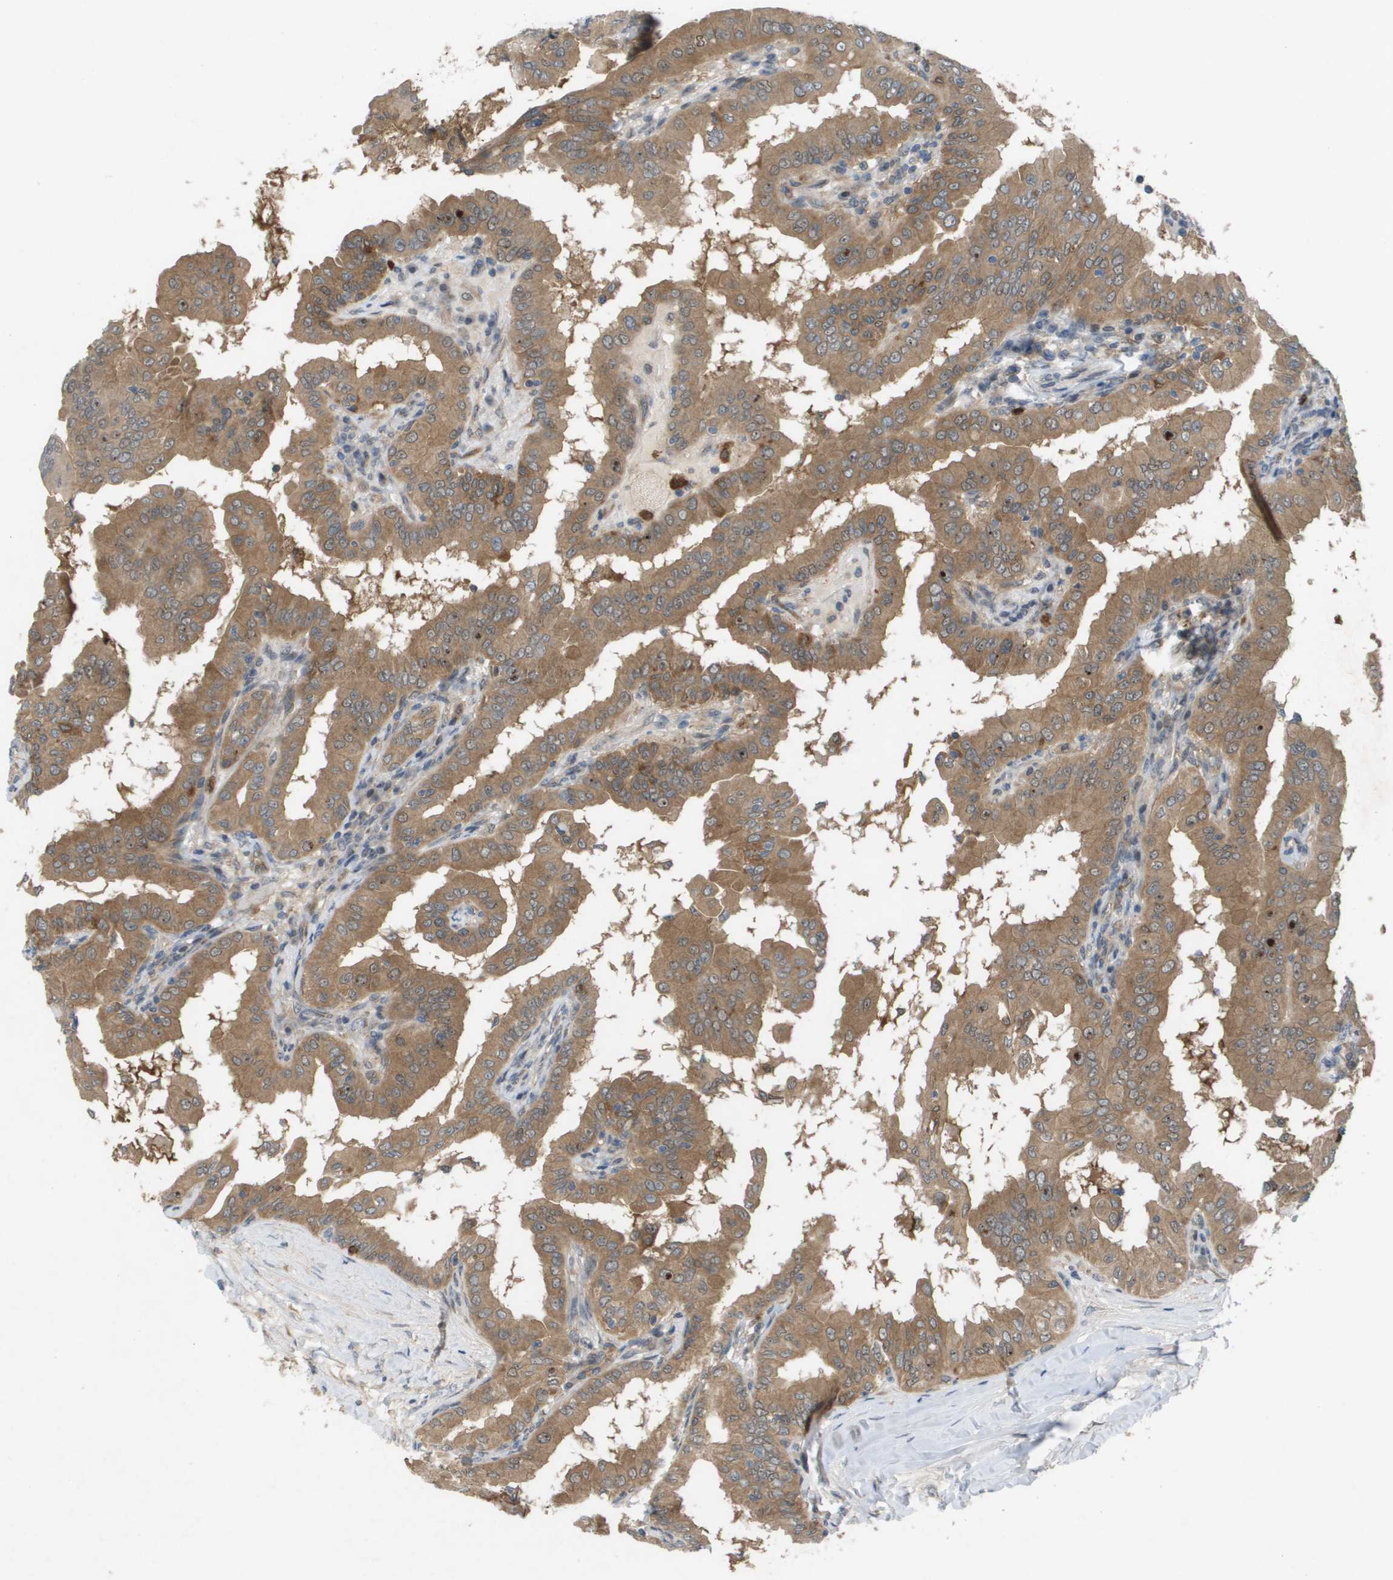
{"staining": {"intensity": "moderate", "quantity": ">75%", "location": "cytoplasmic/membranous"}, "tissue": "thyroid cancer", "cell_type": "Tumor cells", "image_type": "cancer", "snomed": [{"axis": "morphology", "description": "Papillary adenocarcinoma, NOS"}, {"axis": "topography", "description": "Thyroid gland"}], "caption": "Immunohistochemical staining of human thyroid cancer (papillary adenocarcinoma) reveals moderate cytoplasmic/membranous protein positivity in about >75% of tumor cells.", "gene": "PALD1", "patient": {"sex": "male", "age": 33}}